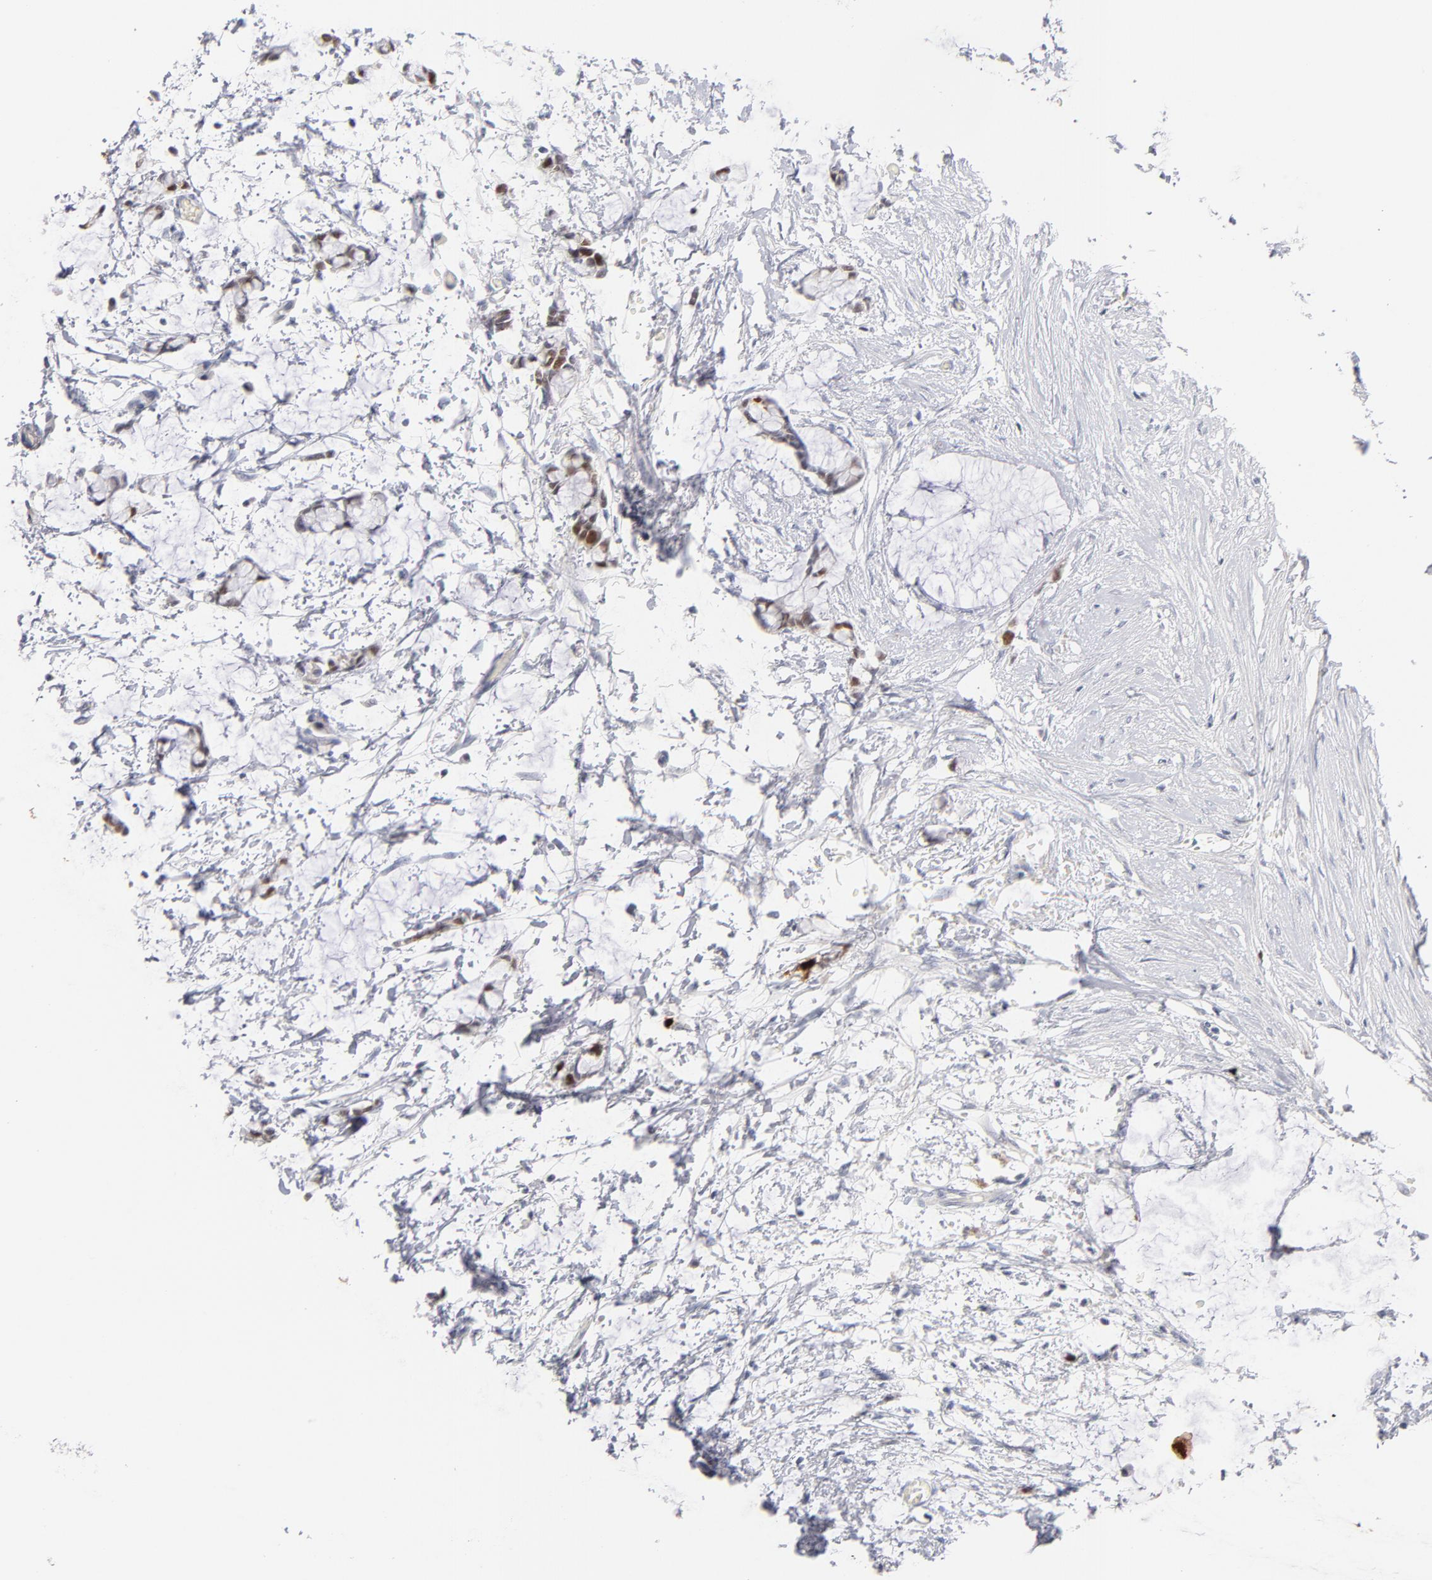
{"staining": {"intensity": "moderate", "quantity": ">75%", "location": "nuclear"}, "tissue": "colorectal cancer", "cell_type": "Tumor cells", "image_type": "cancer", "snomed": [{"axis": "morphology", "description": "Normal tissue, NOS"}, {"axis": "morphology", "description": "Adenocarcinoma, NOS"}, {"axis": "topography", "description": "Colon"}, {"axis": "topography", "description": "Peripheral nerve tissue"}], "caption": "Immunohistochemistry of colorectal adenocarcinoma exhibits medium levels of moderate nuclear staining in approximately >75% of tumor cells.", "gene": "PARP1", "patient": {"sex": "male", "age": 14}}